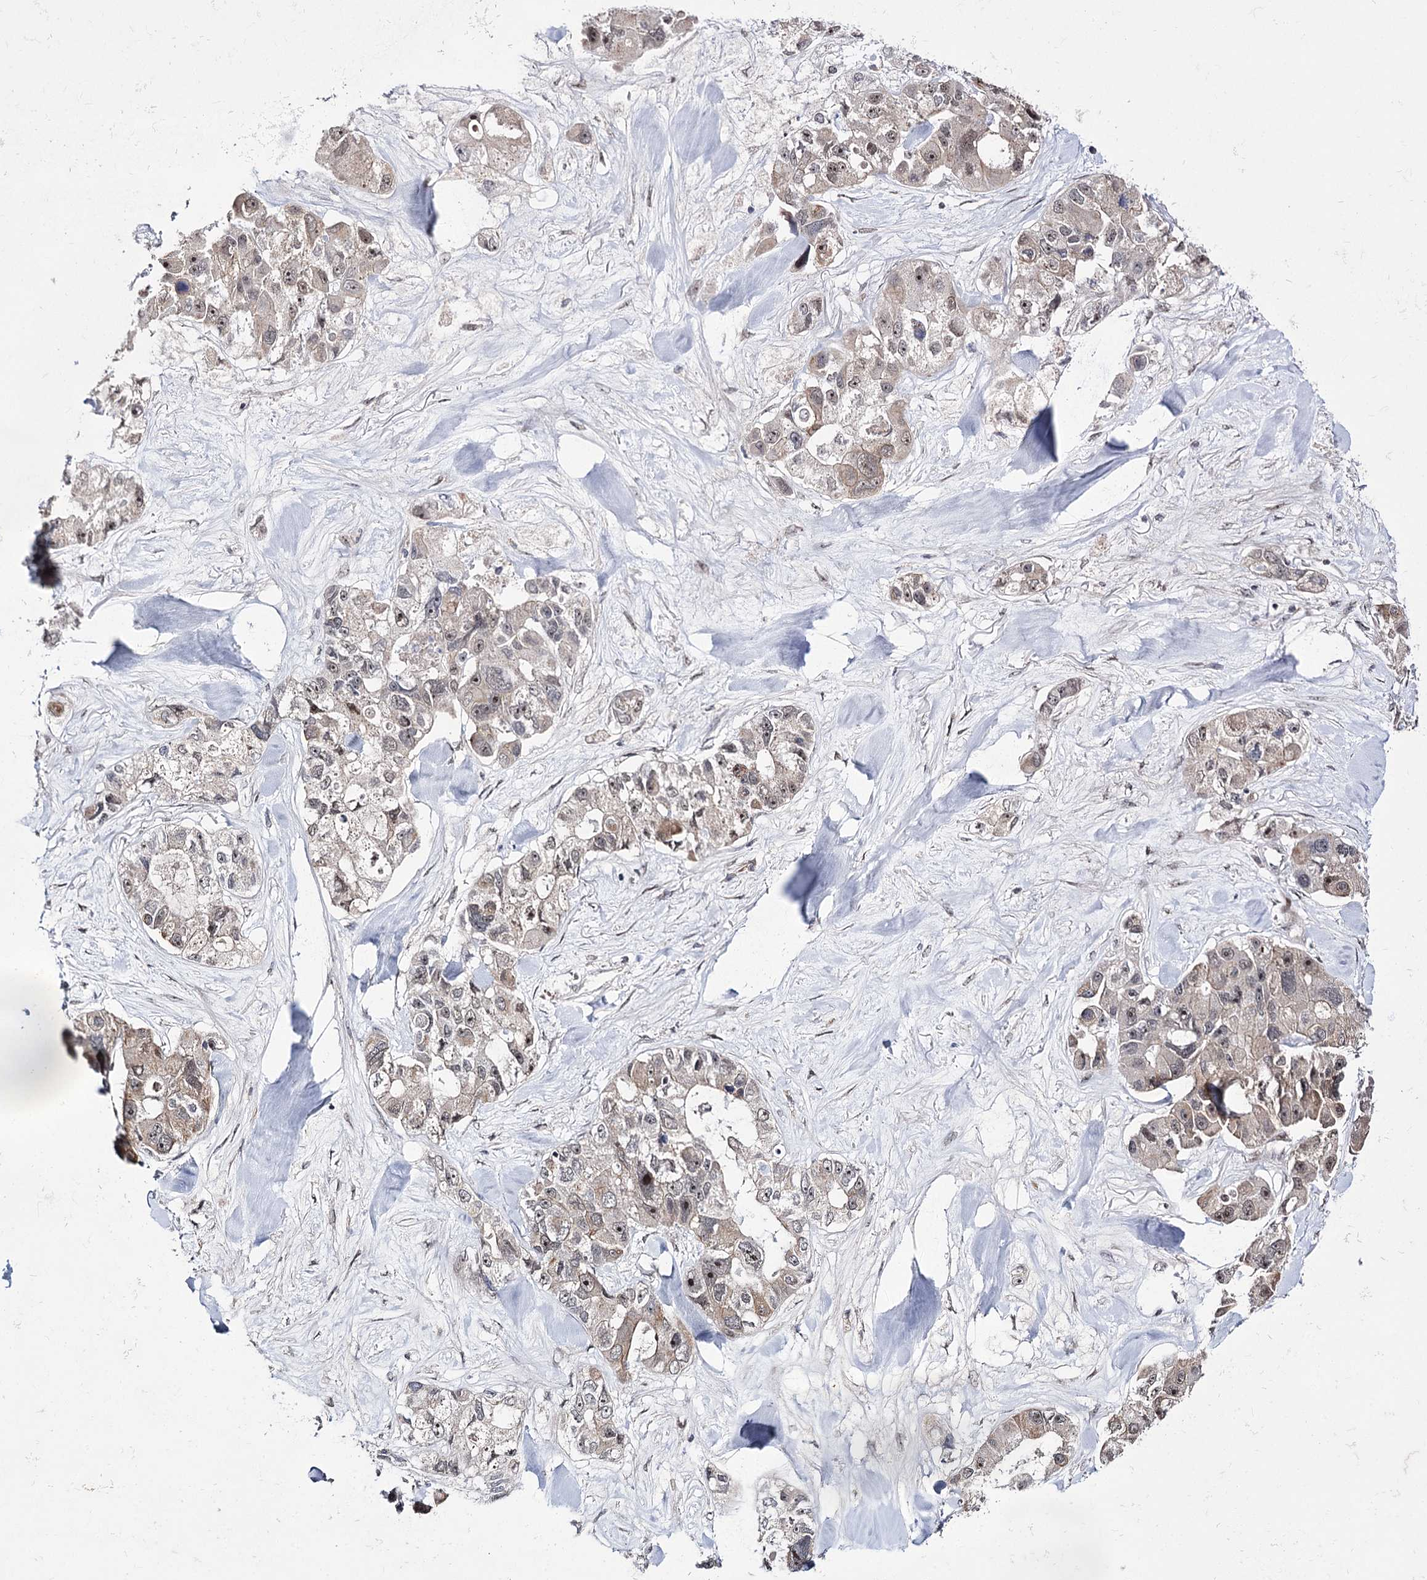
{"staining": {"intensity": "weak", "quantity": ">75%", "location": "cytoplasmic/membranous,nuclear"}, "tissue": "lung cancer", "cell_type": "Tumor cells", "image_type": "cancer", "snomed": [{"axis": "morphology", "description": "Adenocarcinoma, NOS"}, {"axis": "topography", "description": "Lung"}], "caption": "High-magnification brightfield microscopy of lung cancer stained with DAB (3,3'-diaminobenzidine) (brown) and counterstained with hematoxylin (blue). tumor cells exhibit weak cytoplasmic/membranous and nuclear expression is identified in about>75% of cells. Ihc stains the protein in brown and the nuclei are stained blue.", "gene": "STOX1", "patient": {"sex": "female", "age": 54}}